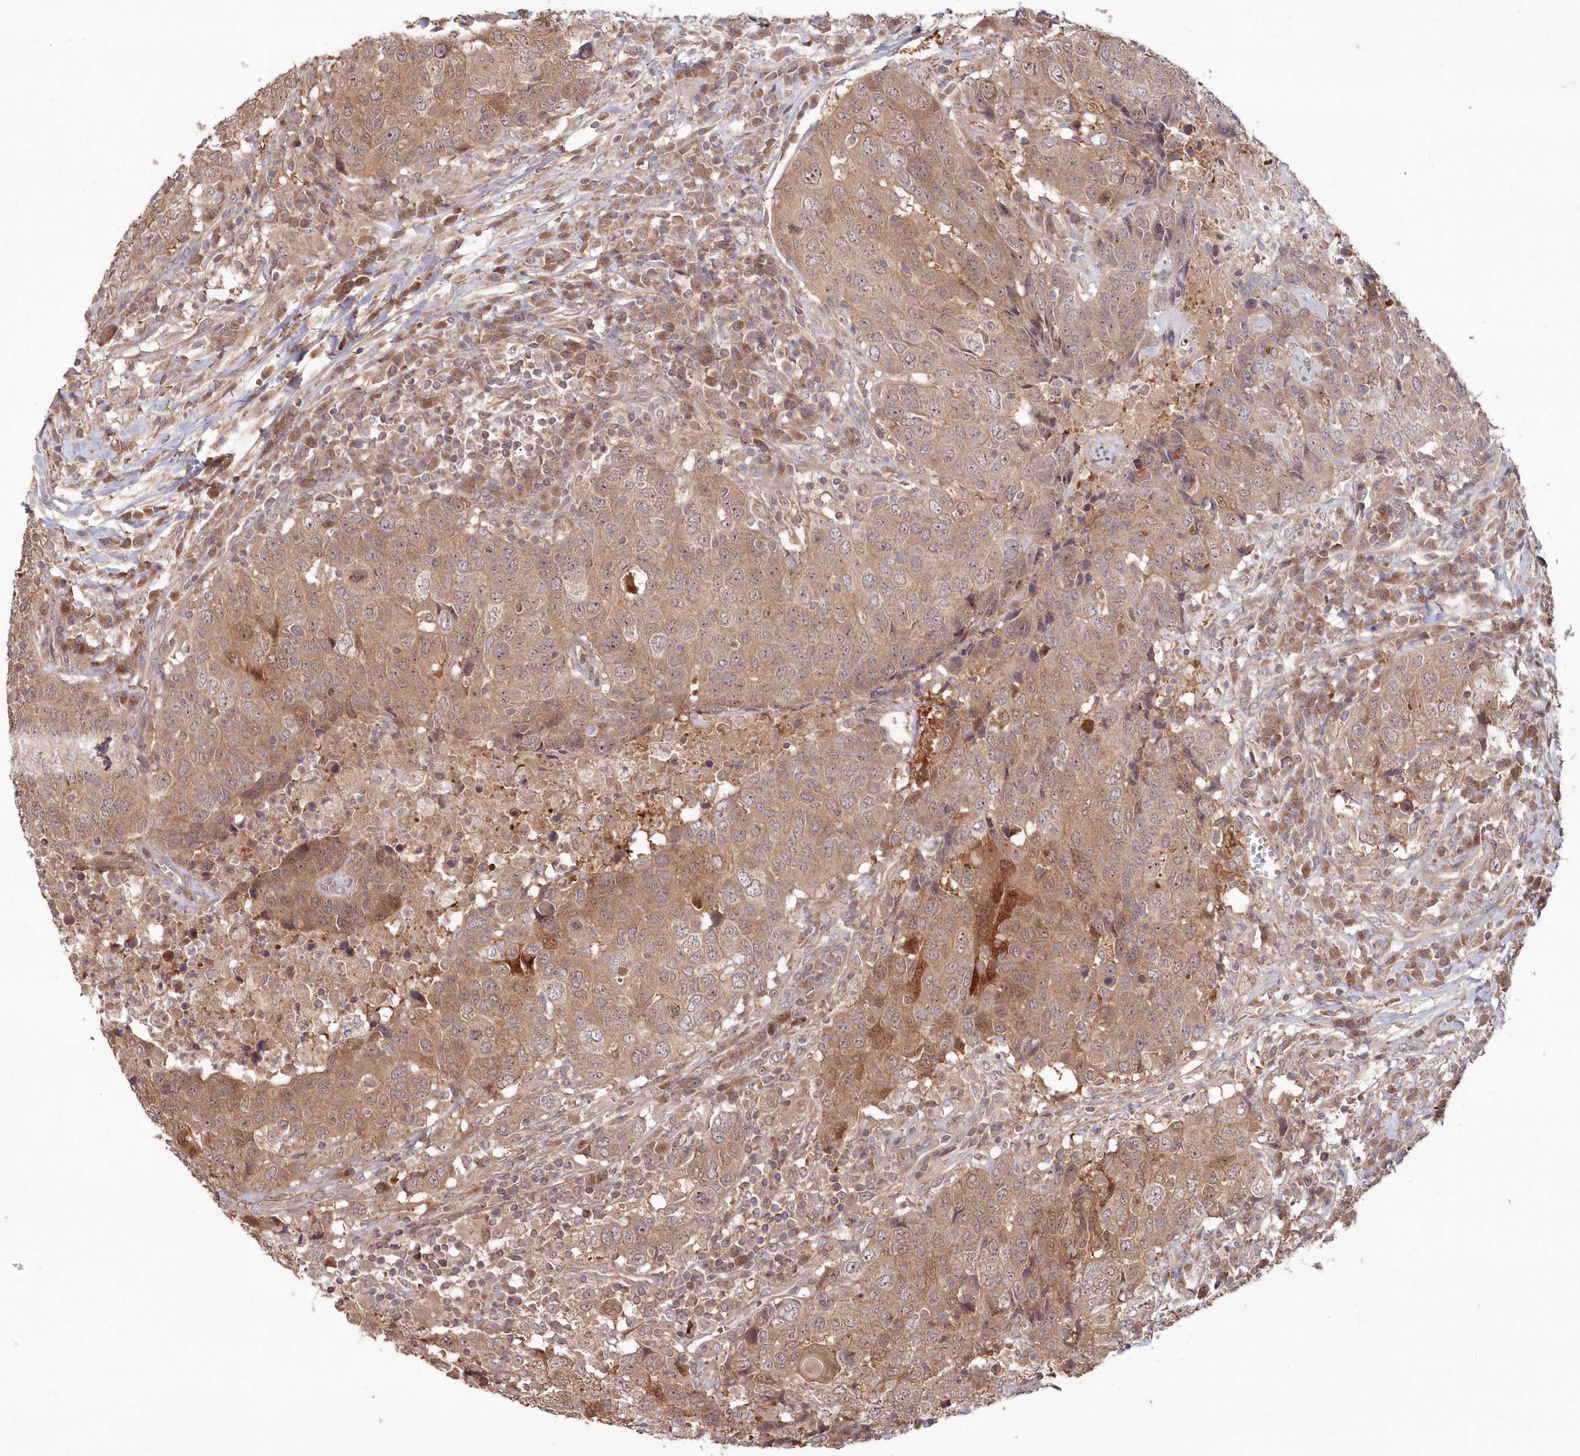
{"staining": {"intensity": "moderate", "quantity": ">75%", "location": "cytoplasmic/membranous,nuclear"}, "tissue": "head and neck cancer", "cell_type": "Tumor cells", "image_type": "cancer", "snomed": [{"axis": "morphology", "description": "Squamous cell carcinoma, NOS"}, {"axis": "topography", "description": "Head-Neck"}], "caption": "Immunohistochemistry of human head and neck cancer (squamous cell carcinoma) shows medium levels of moderate cytoplasmic/membranous and nuclear positivity in about >75% of tumor cells.", "gene": "TBCA", "patient": {"sex": "male", "age": 66}}